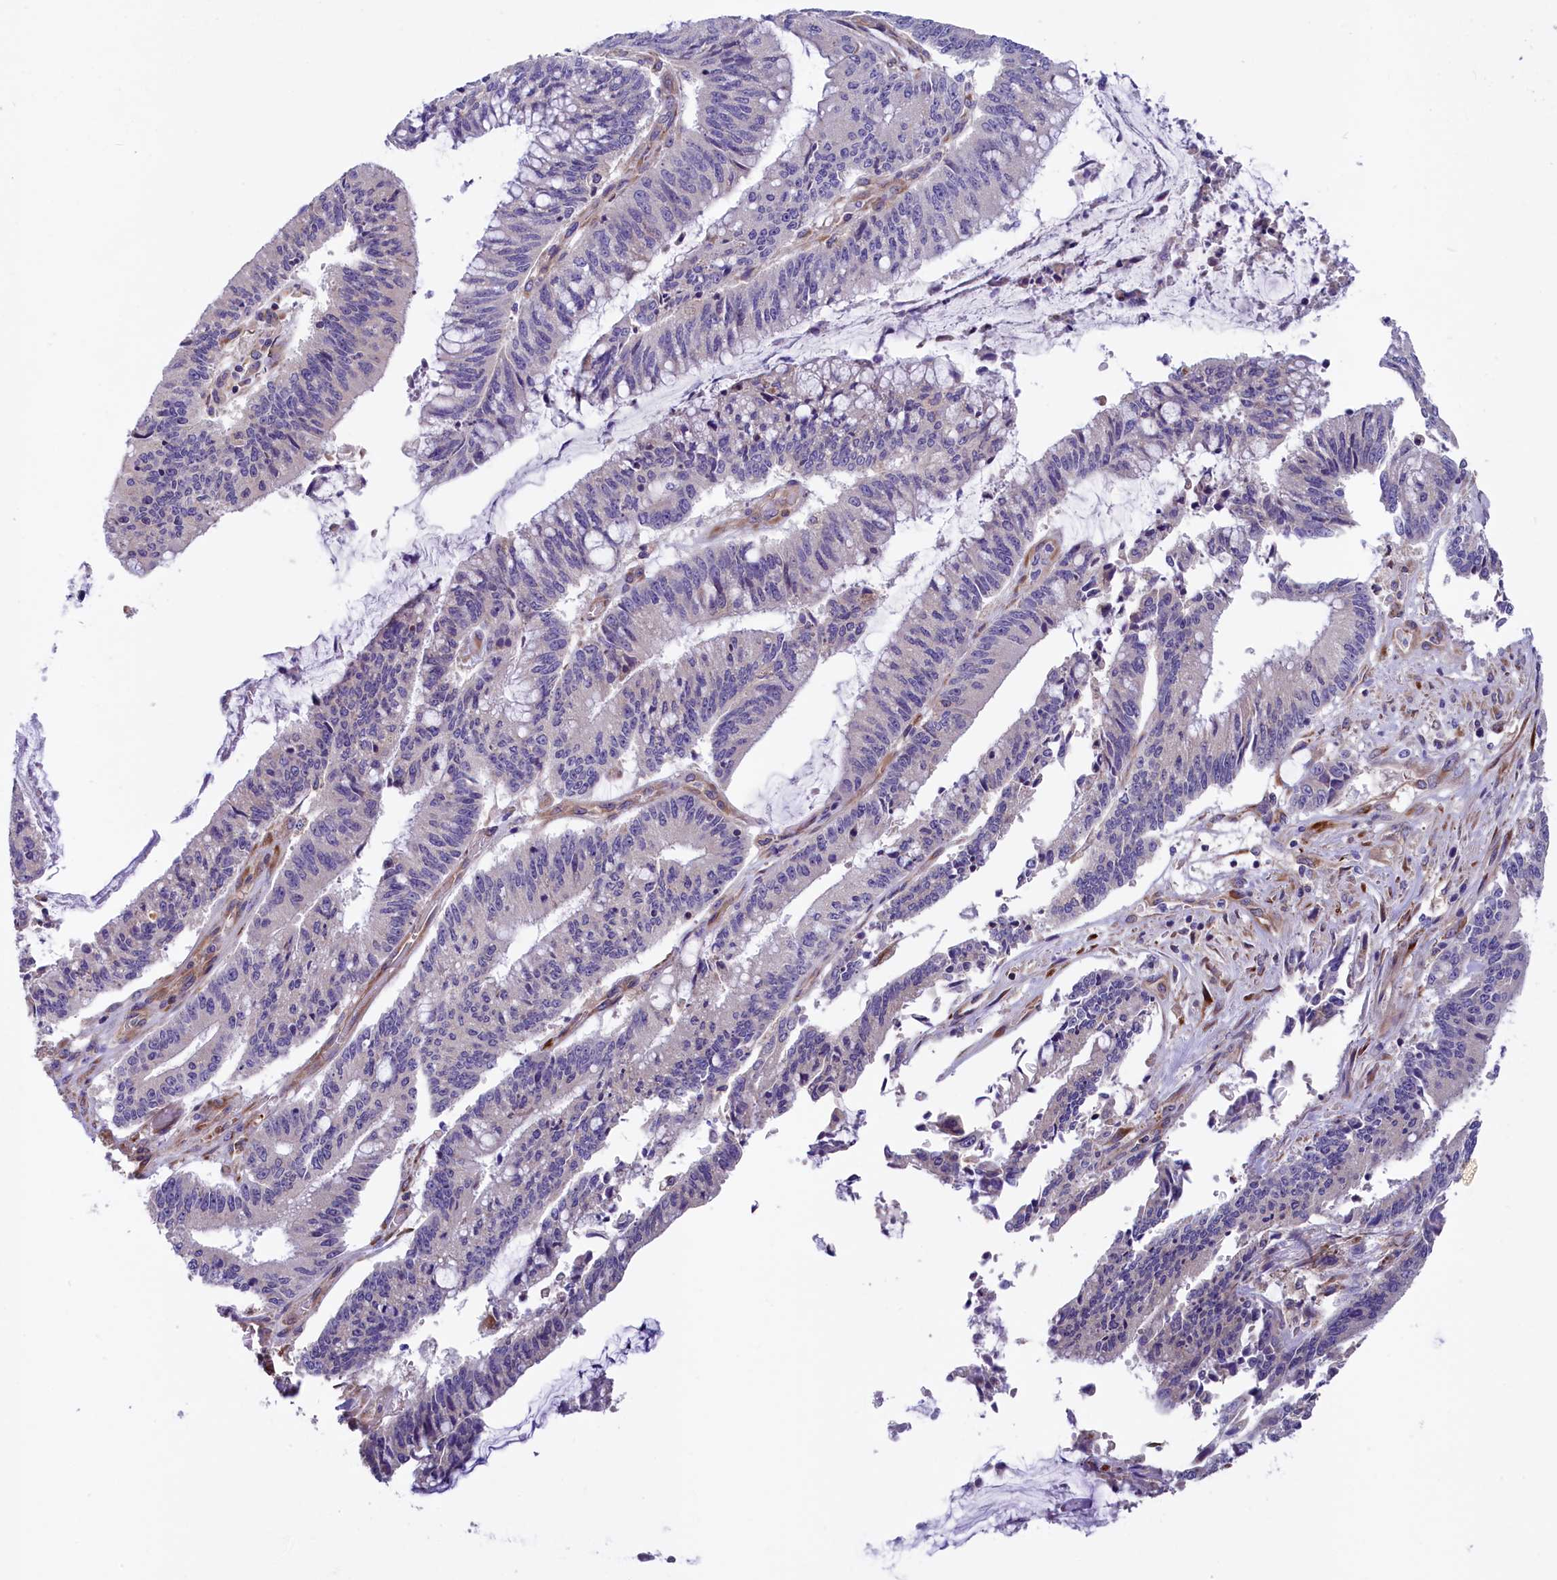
{"staining": {"intensity": "negative", "quantity": "none", "location": "none"}, "tissue": "pancreatic cancer", "cell_type": "Tumor cells", "image_type": "cancer", "snomed": [{"axis": "morphology", "description": "Adenocarcinoma, NOS"}, {"axis": "topography", "description": "Pancreas"}], "caption": "Immunohistochemistry (IHC) micrograph of neoplastic tissue: human pancreatic adenocarcinoma stained with DAB (3,3'-diaminobenzidine) displays no significant protein expression in tumor cells. (Brightfield microscopy of DAB (3,3'-diaminobenzidine) IHC at high magnification).", "gene": "GPR108", "patient": {"sex": "female", "age": 50}}